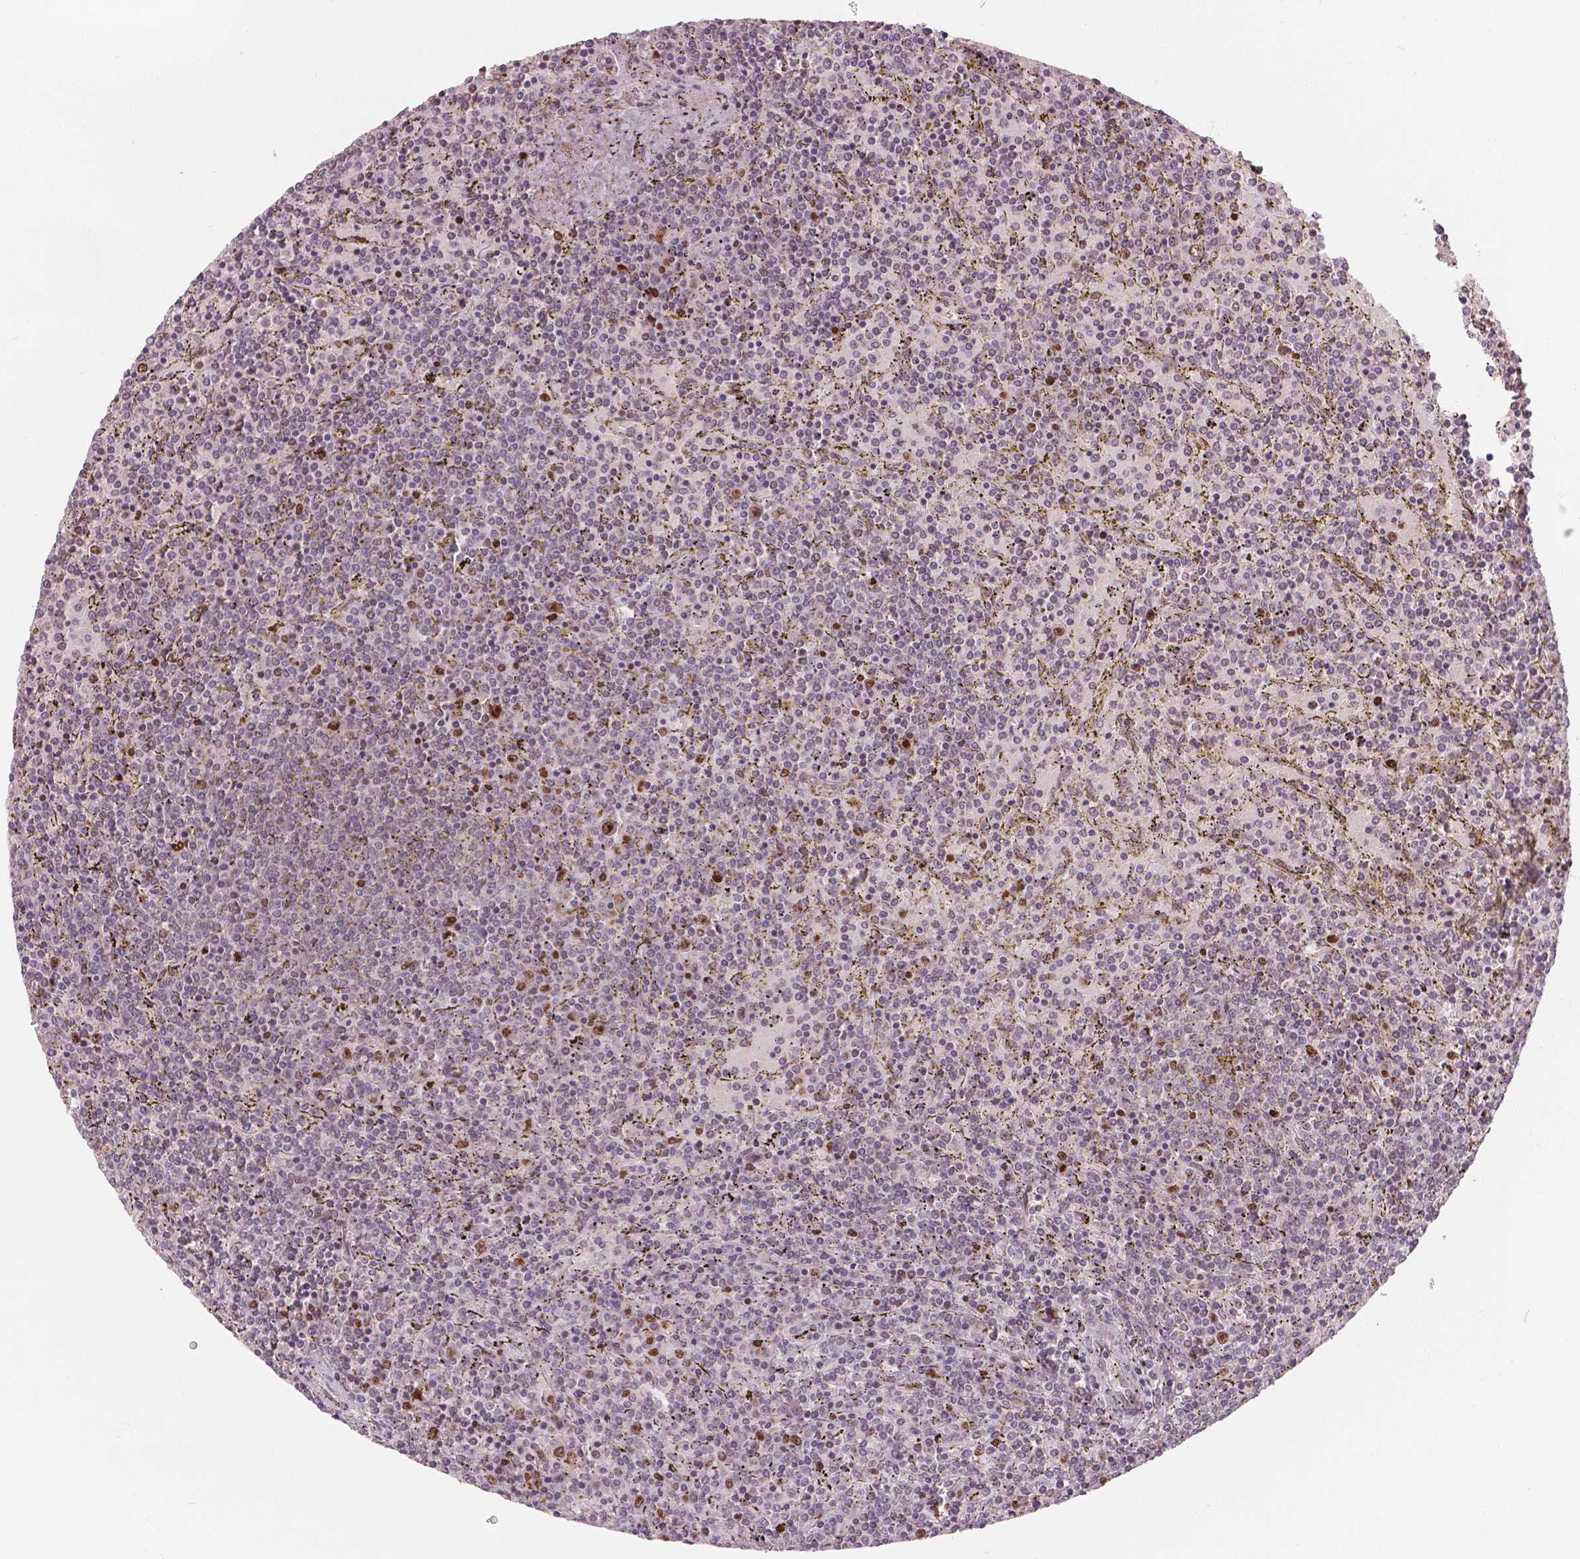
{"staining": {"intensity": "moderate", "quantity": "<25%", "location": "nuclear"}, "tissue": "lymphoma", "cell_type": "Tumor cells", "image_type": "cancer", "snomed": [{"axis": "morphology", "description": "Malignant lymphoma, non-Hodgkin's type, Low grade"}, {"axis": "topography", "description": "Spleen"}], "caption": "Human malignant lymphoma, non-Hodgkin's type (low-grade) stained with a brown dye exhibits moderate nuclear positive staining in about <25% of tumor cells.", "gene": "NSD2", "patient": {"sex": "female", "age": 77}}